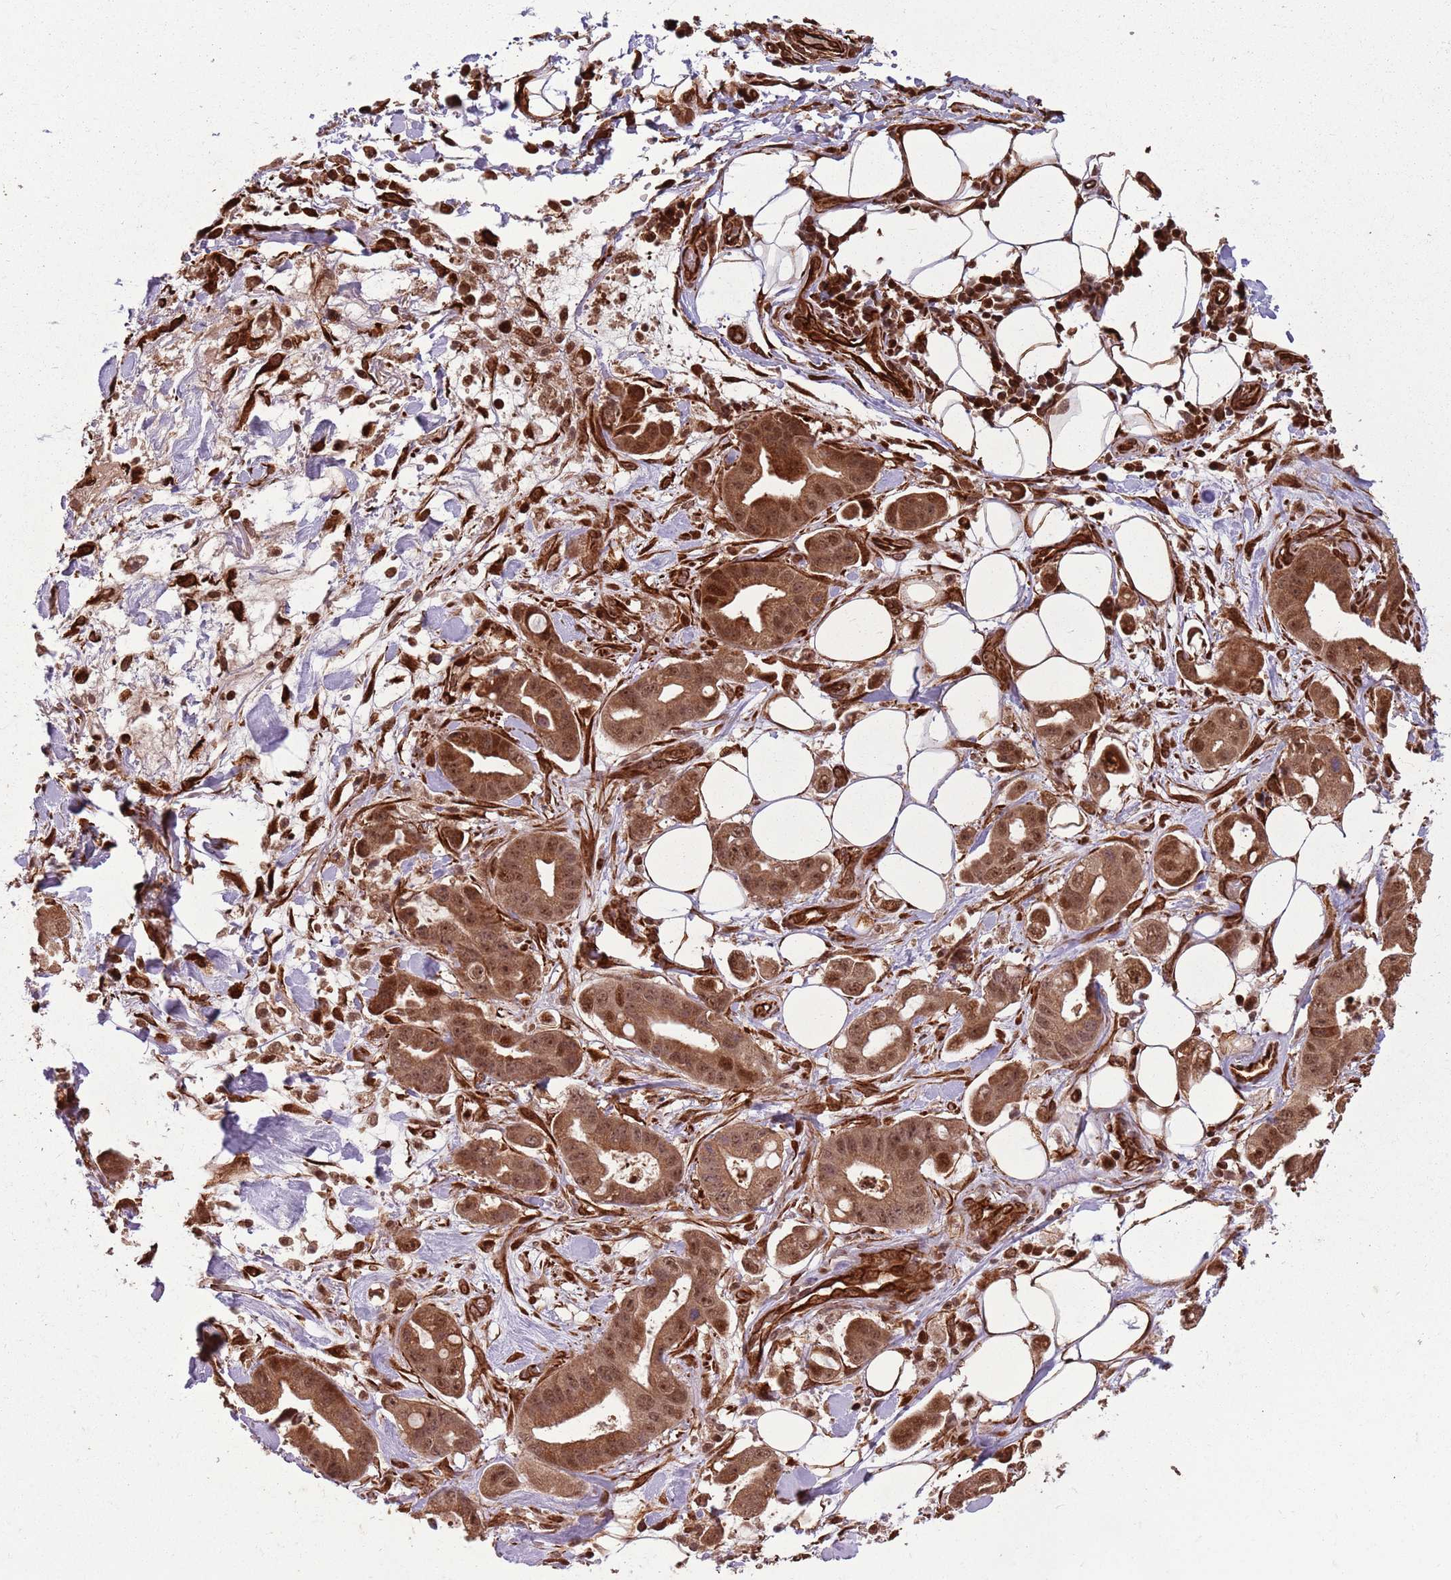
{"staining": {"intensity": "strong", "quantity": ">75%", "location": "cytoplasmic/membranous,nuclear"}, "tissue": "stomach cancer", "cell_type": "Tumor cells", "image_type": "cancer", "snomed": [{"axis": "morphology", "description": "Adenocarcinoma, NOS"}, {"axis": "topography", "description": "Stomach"}], "caption": "Protein analysis of stomach adenocarcinoma tissue reveals strong cytoplasmic/membranous and nuclear expression in approximately >75% of tumor cells.", "gene": "ADAMTS3", "patient": {"sex": "male", "age": 62}}